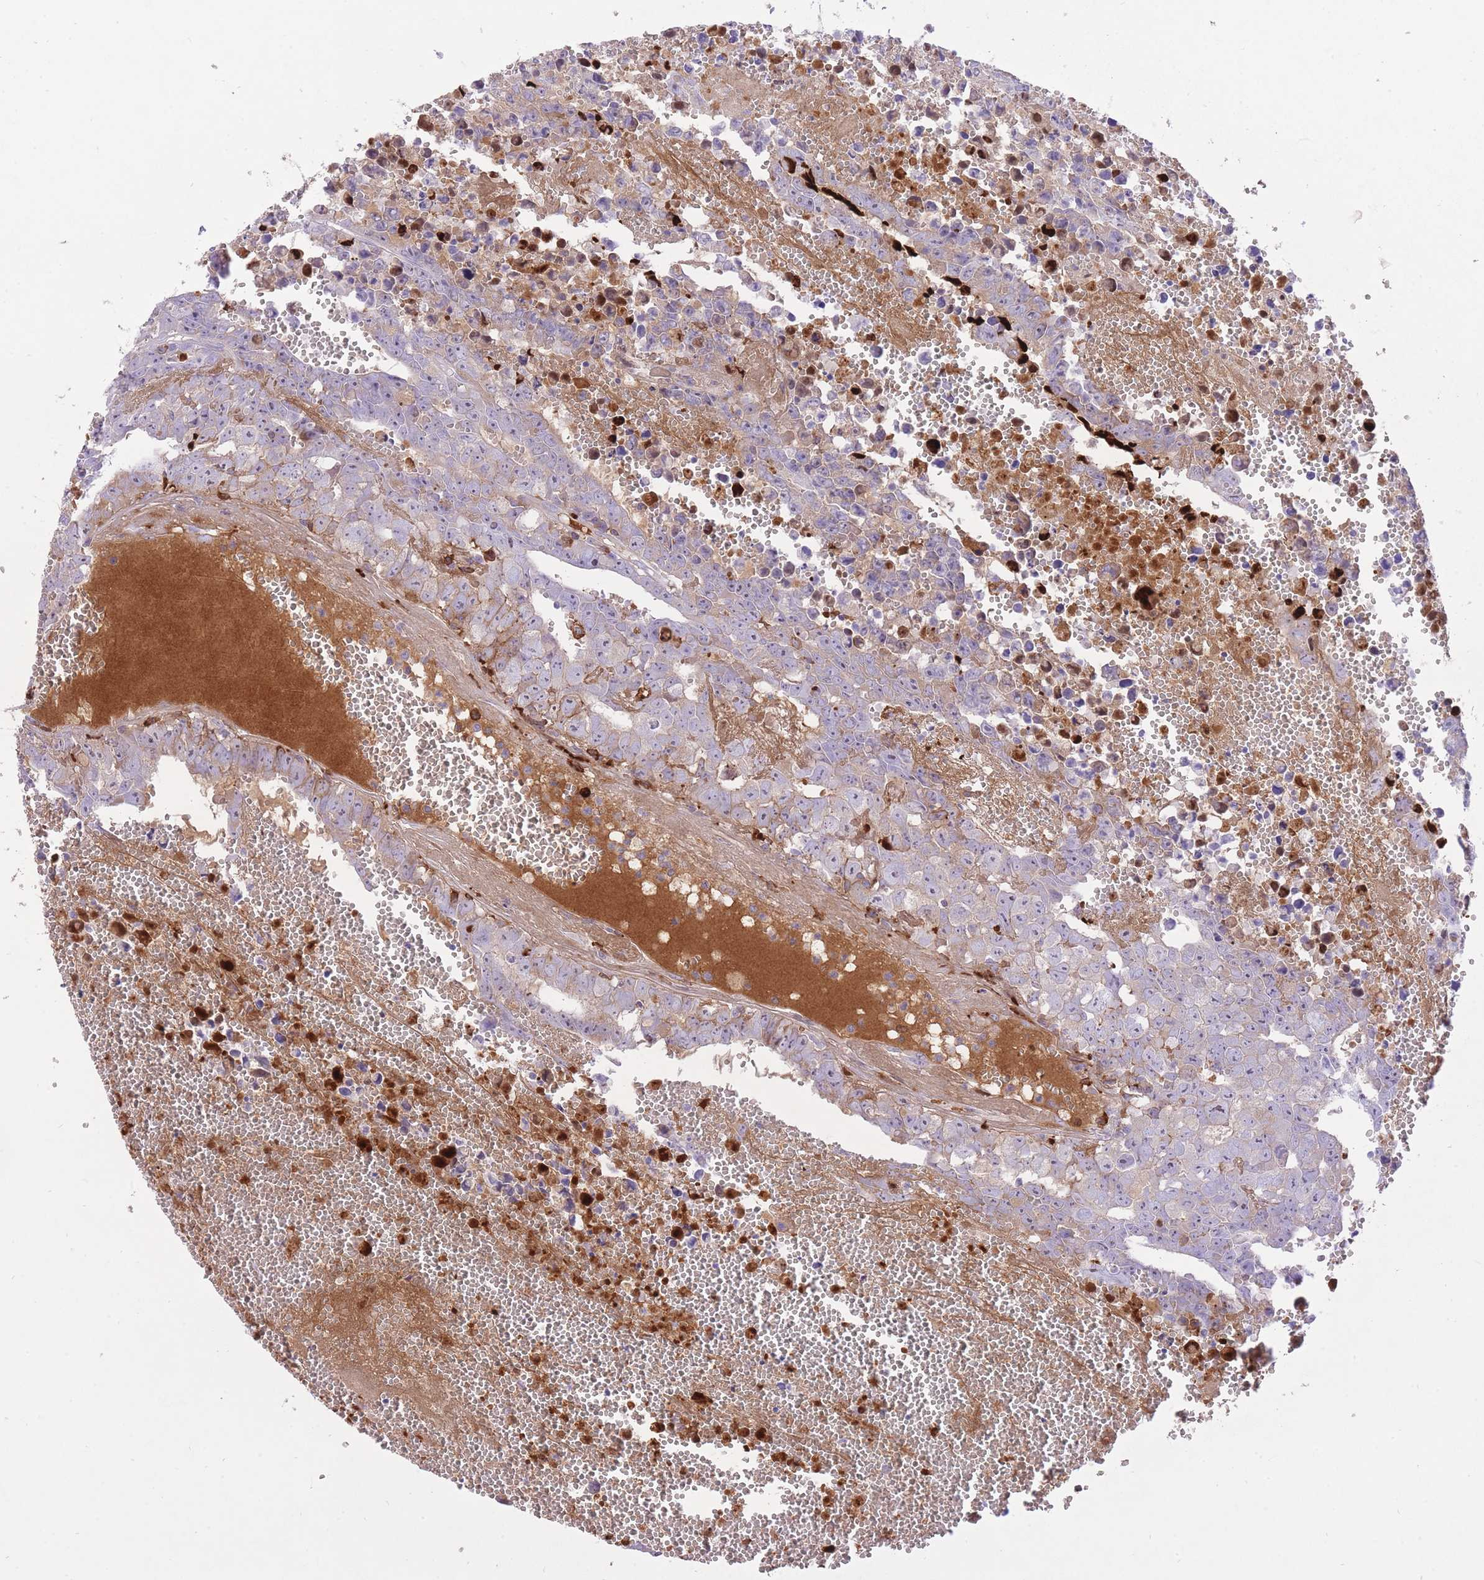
{"staining": {"intensity": "moderate", "quantity": "<25%", "location": "cytoplasmic/membranous"}, "tissue": "testis cancer", "cell_type": "Tumor cells", "image_type": "cancer", "snomed": [{"axis": "morphology", "description": "Carcinoma, Embryonal, NOS"}, {"axis": "topography", "description": "Testis"}], "caption": "Protein analysis of embryonal carcinoma (testis) tissue shows moderate cytoplasmic/membranous staining in about <25% of tumor cells.", "gene": "HRG", "patient": {"sex": "male", "age": 25}}